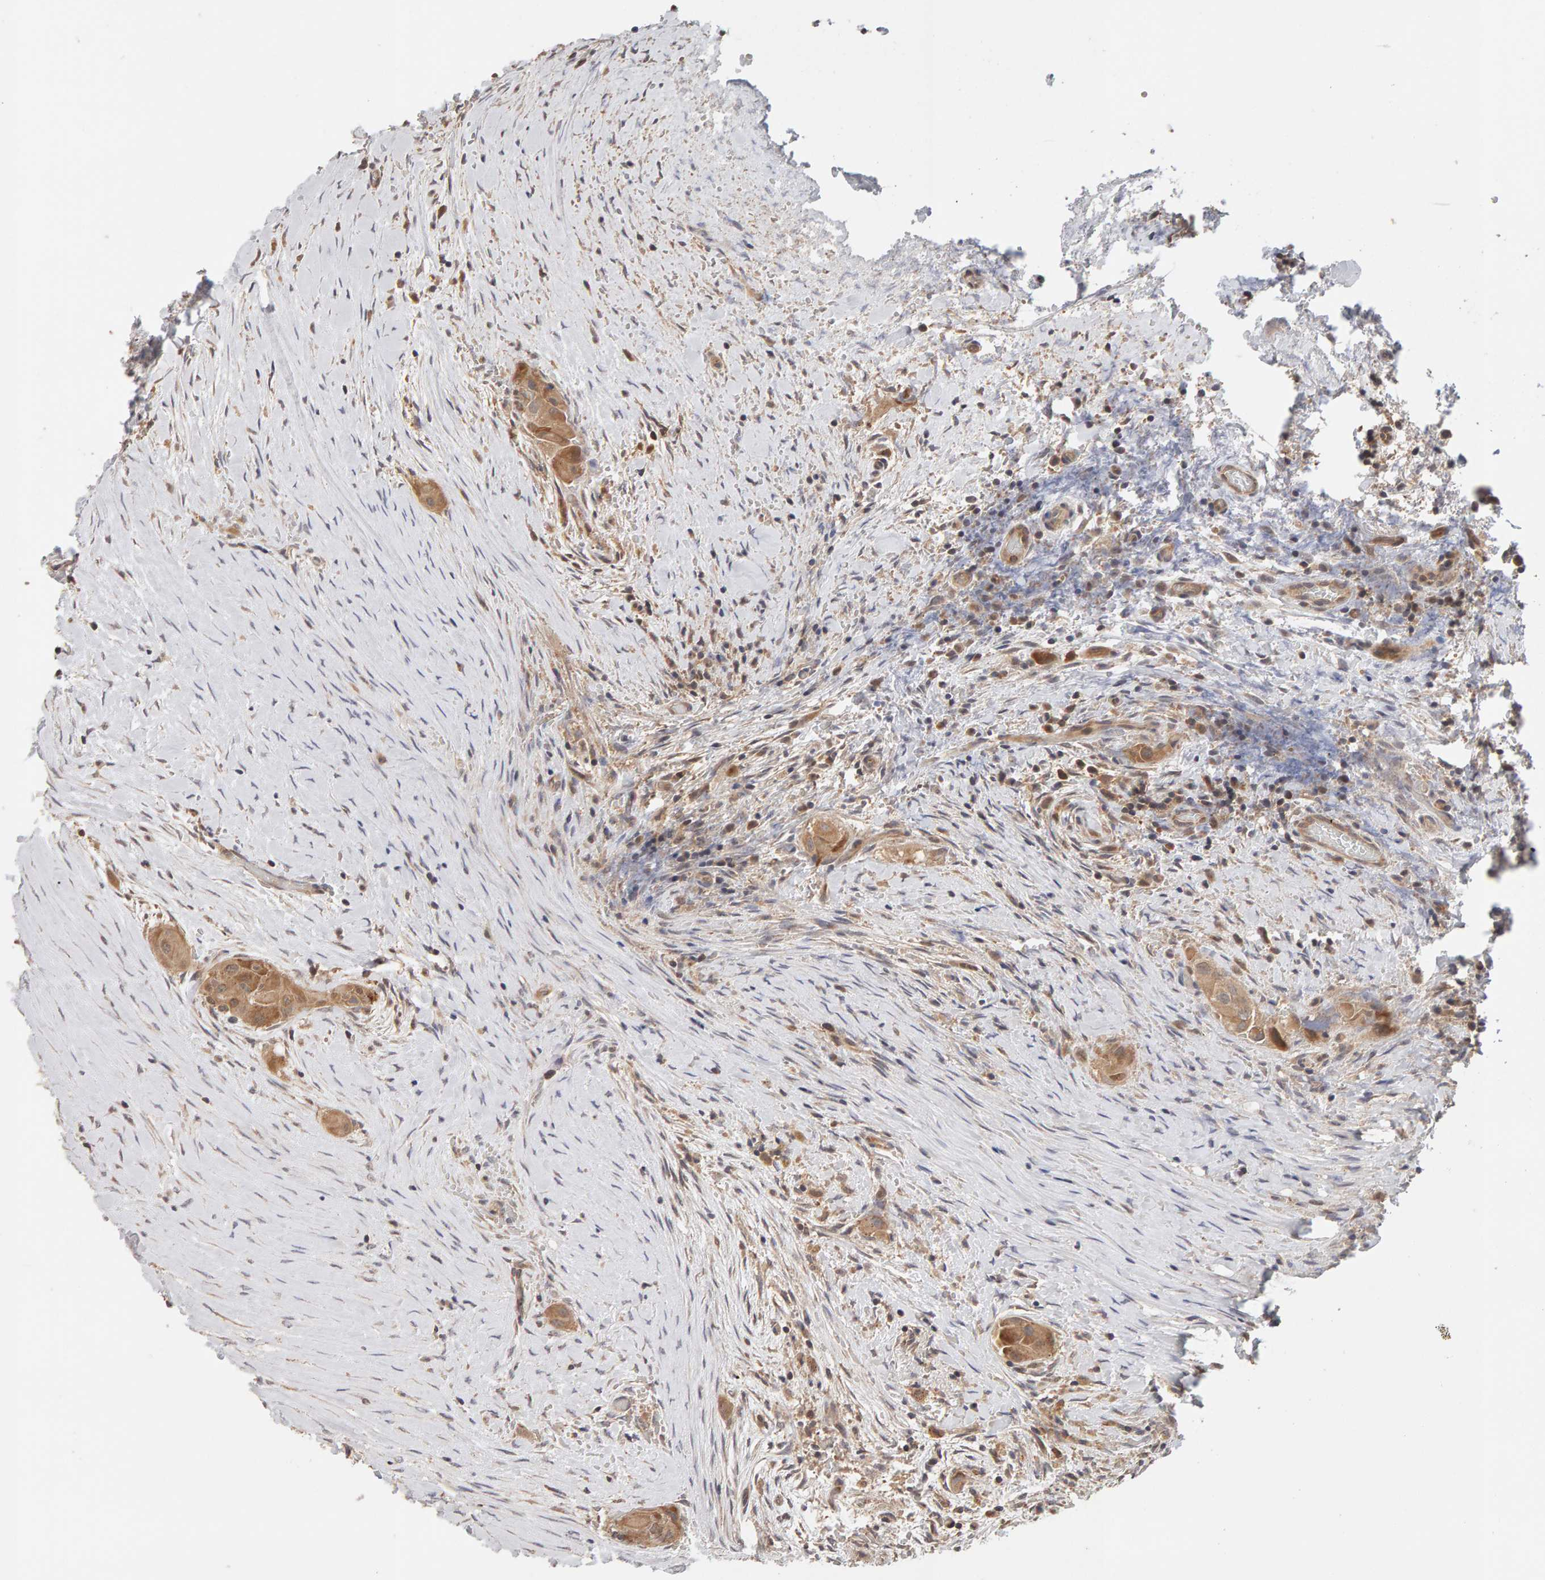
{"staining": {"intensity": "weak", "quantity": ">75%", "location": "cytoplasmic/membranous"}, "tissue": "thyroid cancer", "cell_type": "Tumor cells", "image_type": "cancer", "snomed": [{"axis": "morphology", "description": "Papillary adenocarcinoma, NOS"}, {"axis": "topography", "description": "Thyroid gland"}], "caption": "Immunohistochemistry histopathology image of thyroid papillary adenocarcinoma stained for a protein (brown), which shows low levels of weak cytoplasmic/membranous expression in approximately >75% of tumor cells.", "gene": "DNAJC7", "patient": {"sex": "female", "age": 59}}